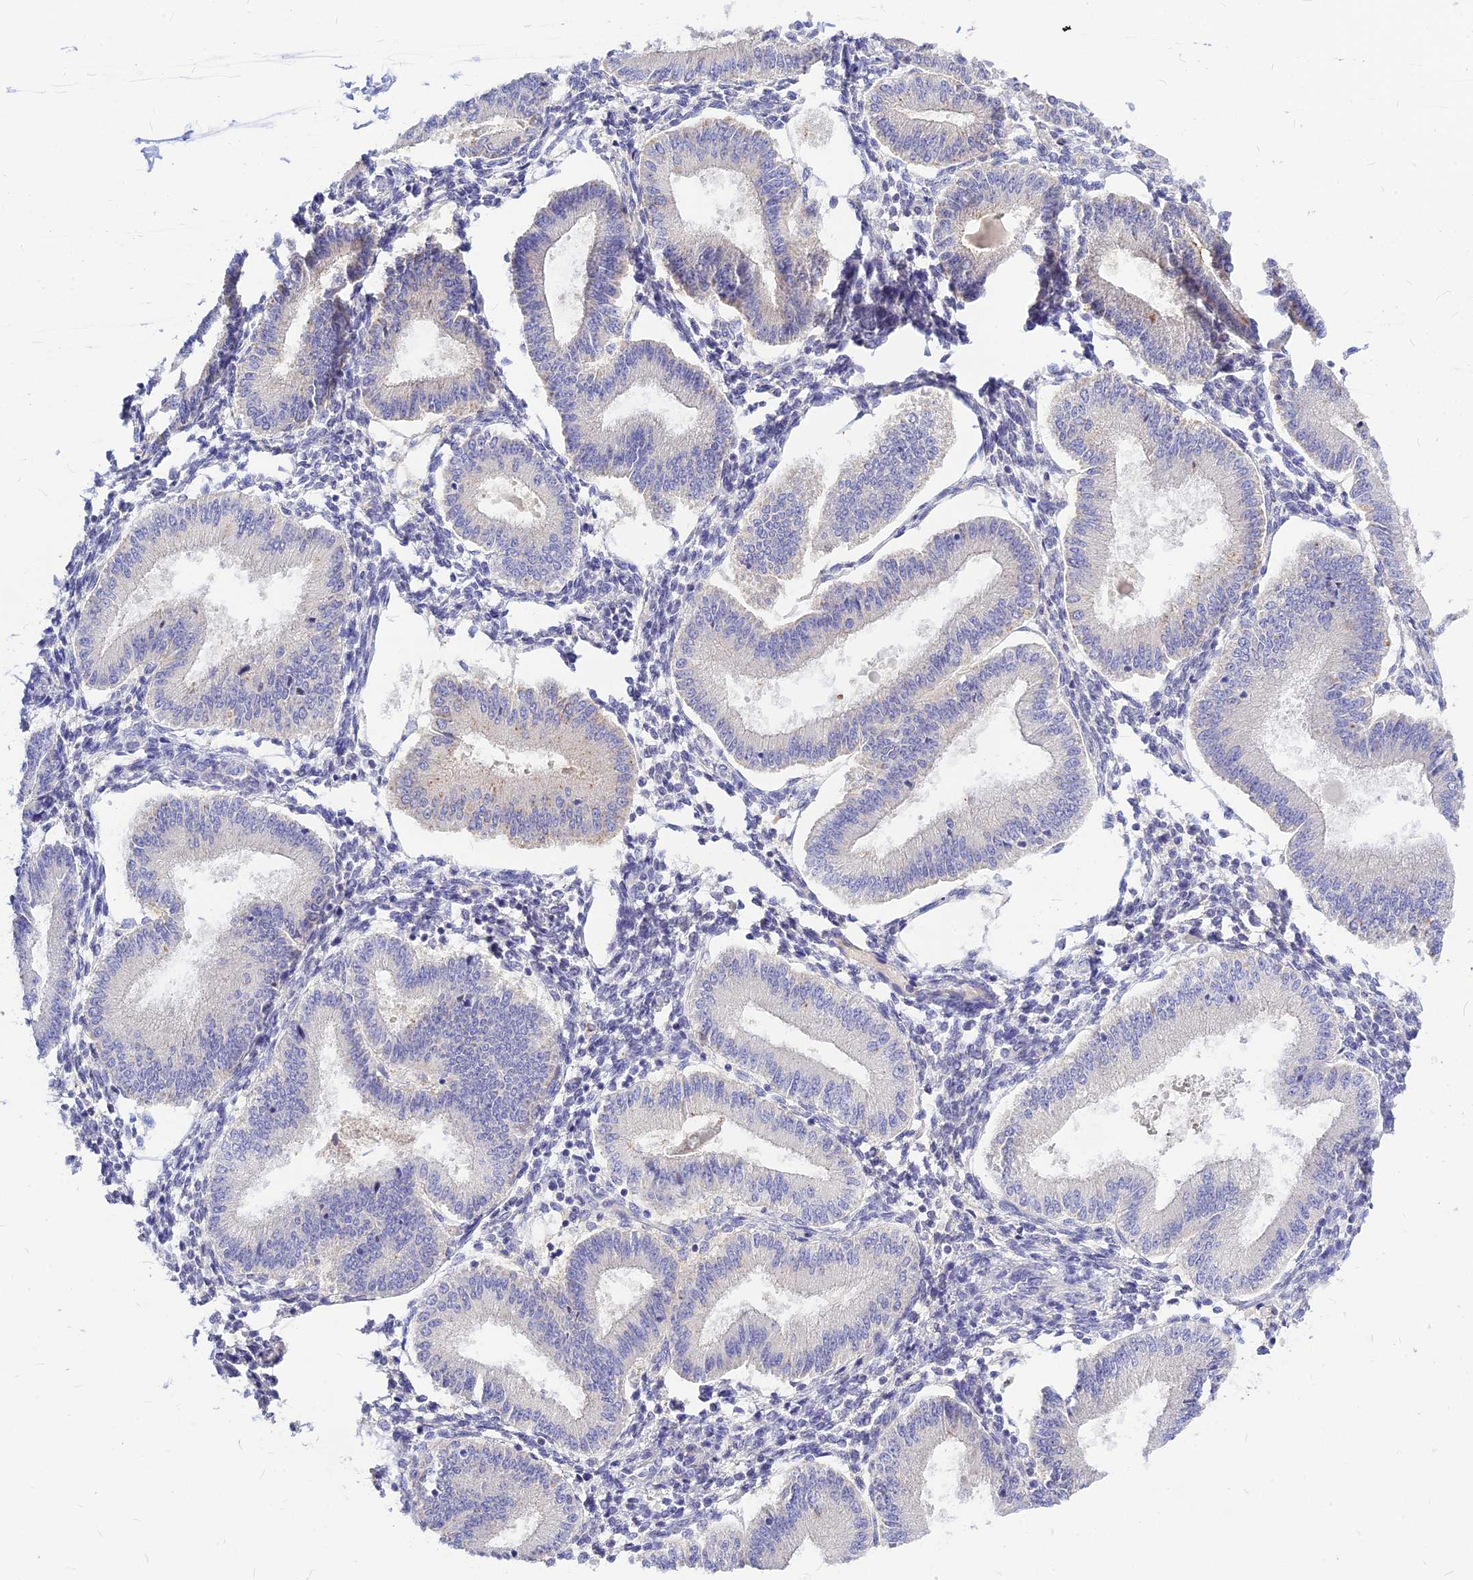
{"staining": {"intensity": "negative", "quantity": "none", "location": "none"}, "tissue": "endometrium", "cell_type": "Cells in endometrial stroma", "image_type": "normal", "snomed": [{"axis": "morphology", "description": "Normal tissue, NOS"}, {"axis": "topography", "description": "Endometrium"}], "caption": "There is no significant positivity in cells in endometrial stroma of endometrium. (Immunohistochemistry (ihc), brightfield microscopy, high magnification).", "gene": "CZIB", "patient": {"sex": "female", "age": 39}}